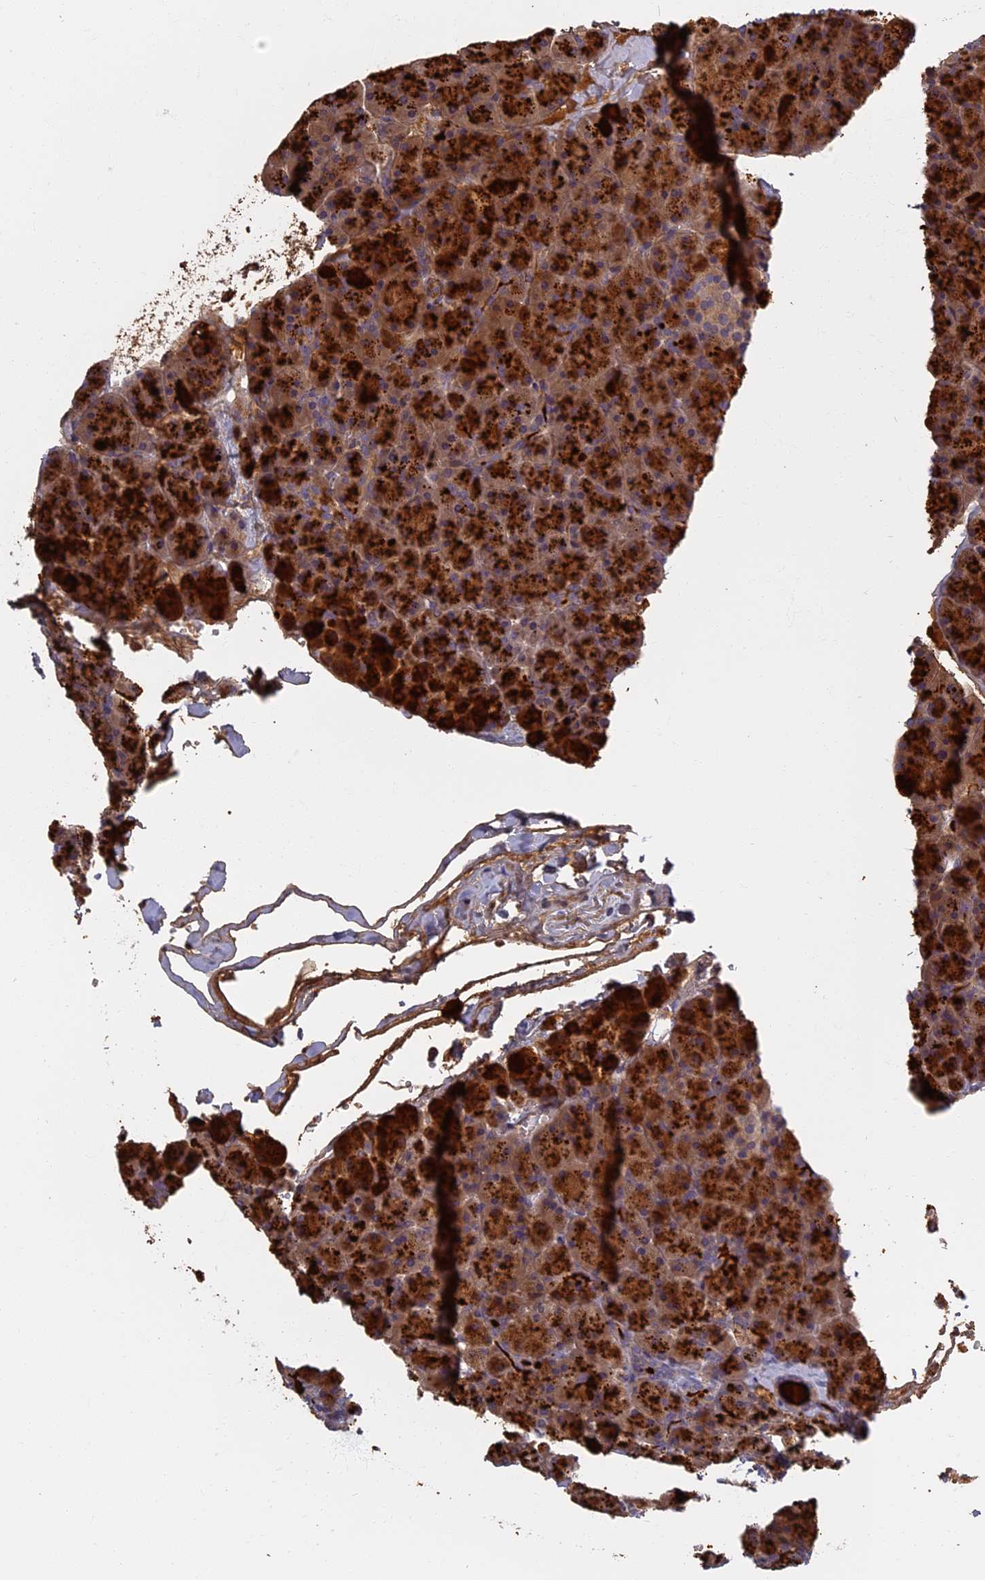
{"staining": {"intensity": "strong", "quantity": ">75%", "location": "cytoplasmic/membranous"}, "tissue": "pancreas", "cell_type": "Exocrine glandular cells", "image_type": "normal", "snomed": [{"axis": "morphology", "description": "Normal tissue, NOS"}, {"axis": "topography", "description": "Pancreas"}], "caption": "Immunohistochemistry (IHC) (DAB (3,3'-diaminobenzidine)) staining of normal human pancreas displays strong cytoplasmic/membranous protein positivity in about >75% of exocrine glandular cells. Immunohistochemistry stains the protein of interest in brown and the nuclei are stained blue.", "gene": "AP4E1", "patient": {"sex": "male", "age": 36}}